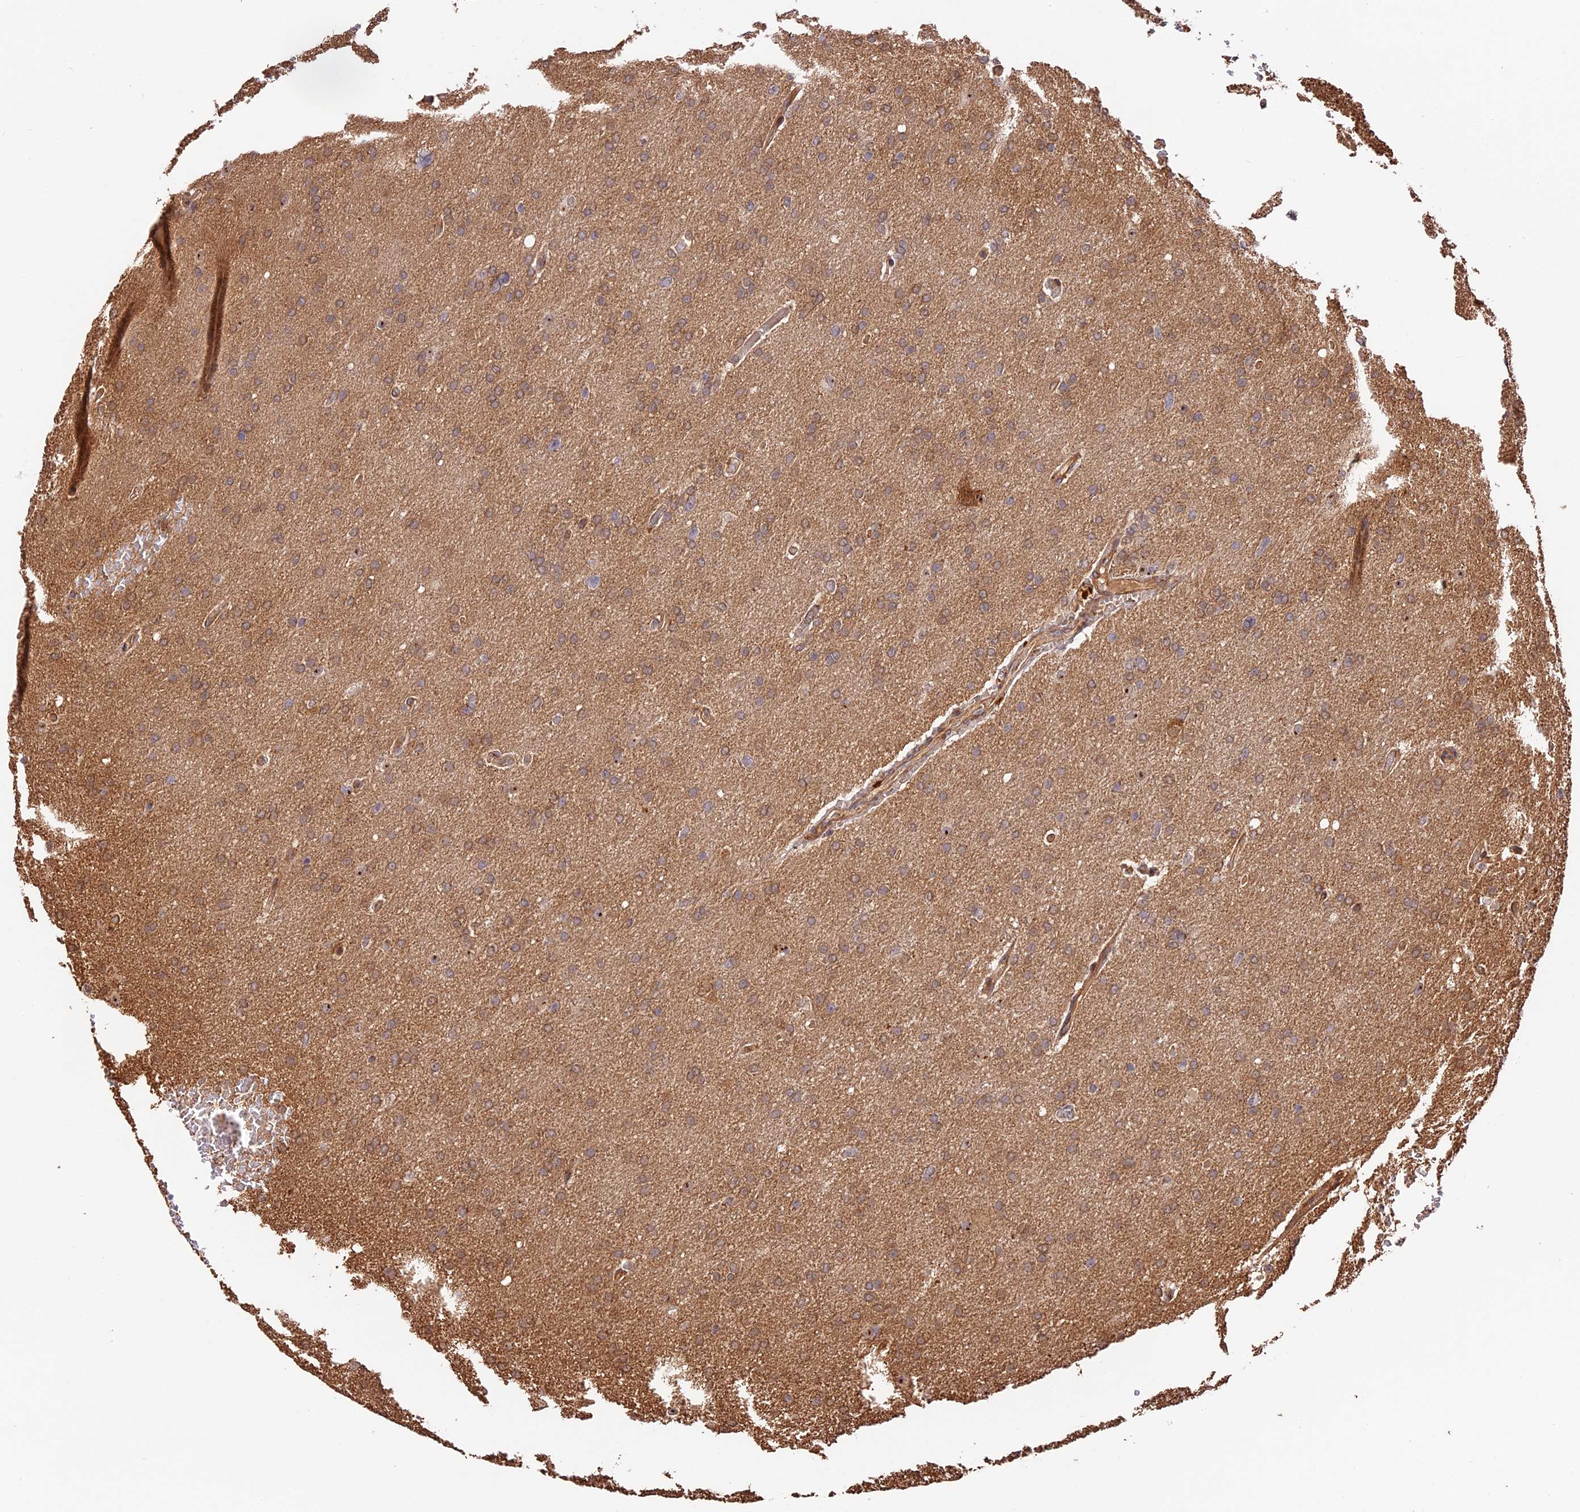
{"staining": {"intensity": "weak", "quantity": "25%-75%", "location": "cytoplasmic/membranous"}, "tissue": "glioma", "cell_type": "Tumor cells", "image_type": "cancer", "snomed": [{"axis": "morphology", "description": "Glioma, malignant, High grade"}, {"axis": "topography", "description": "Cerebral cortex"}], "caption": "Protein staining of malignant glioma (high-grade) tissue demonstrates weak cytoplasmic/membranous expression in approximately 25%-75% of tumor cells.", "gene": "PPP1R37", "patient": {"sex": "female", "age": 36}}